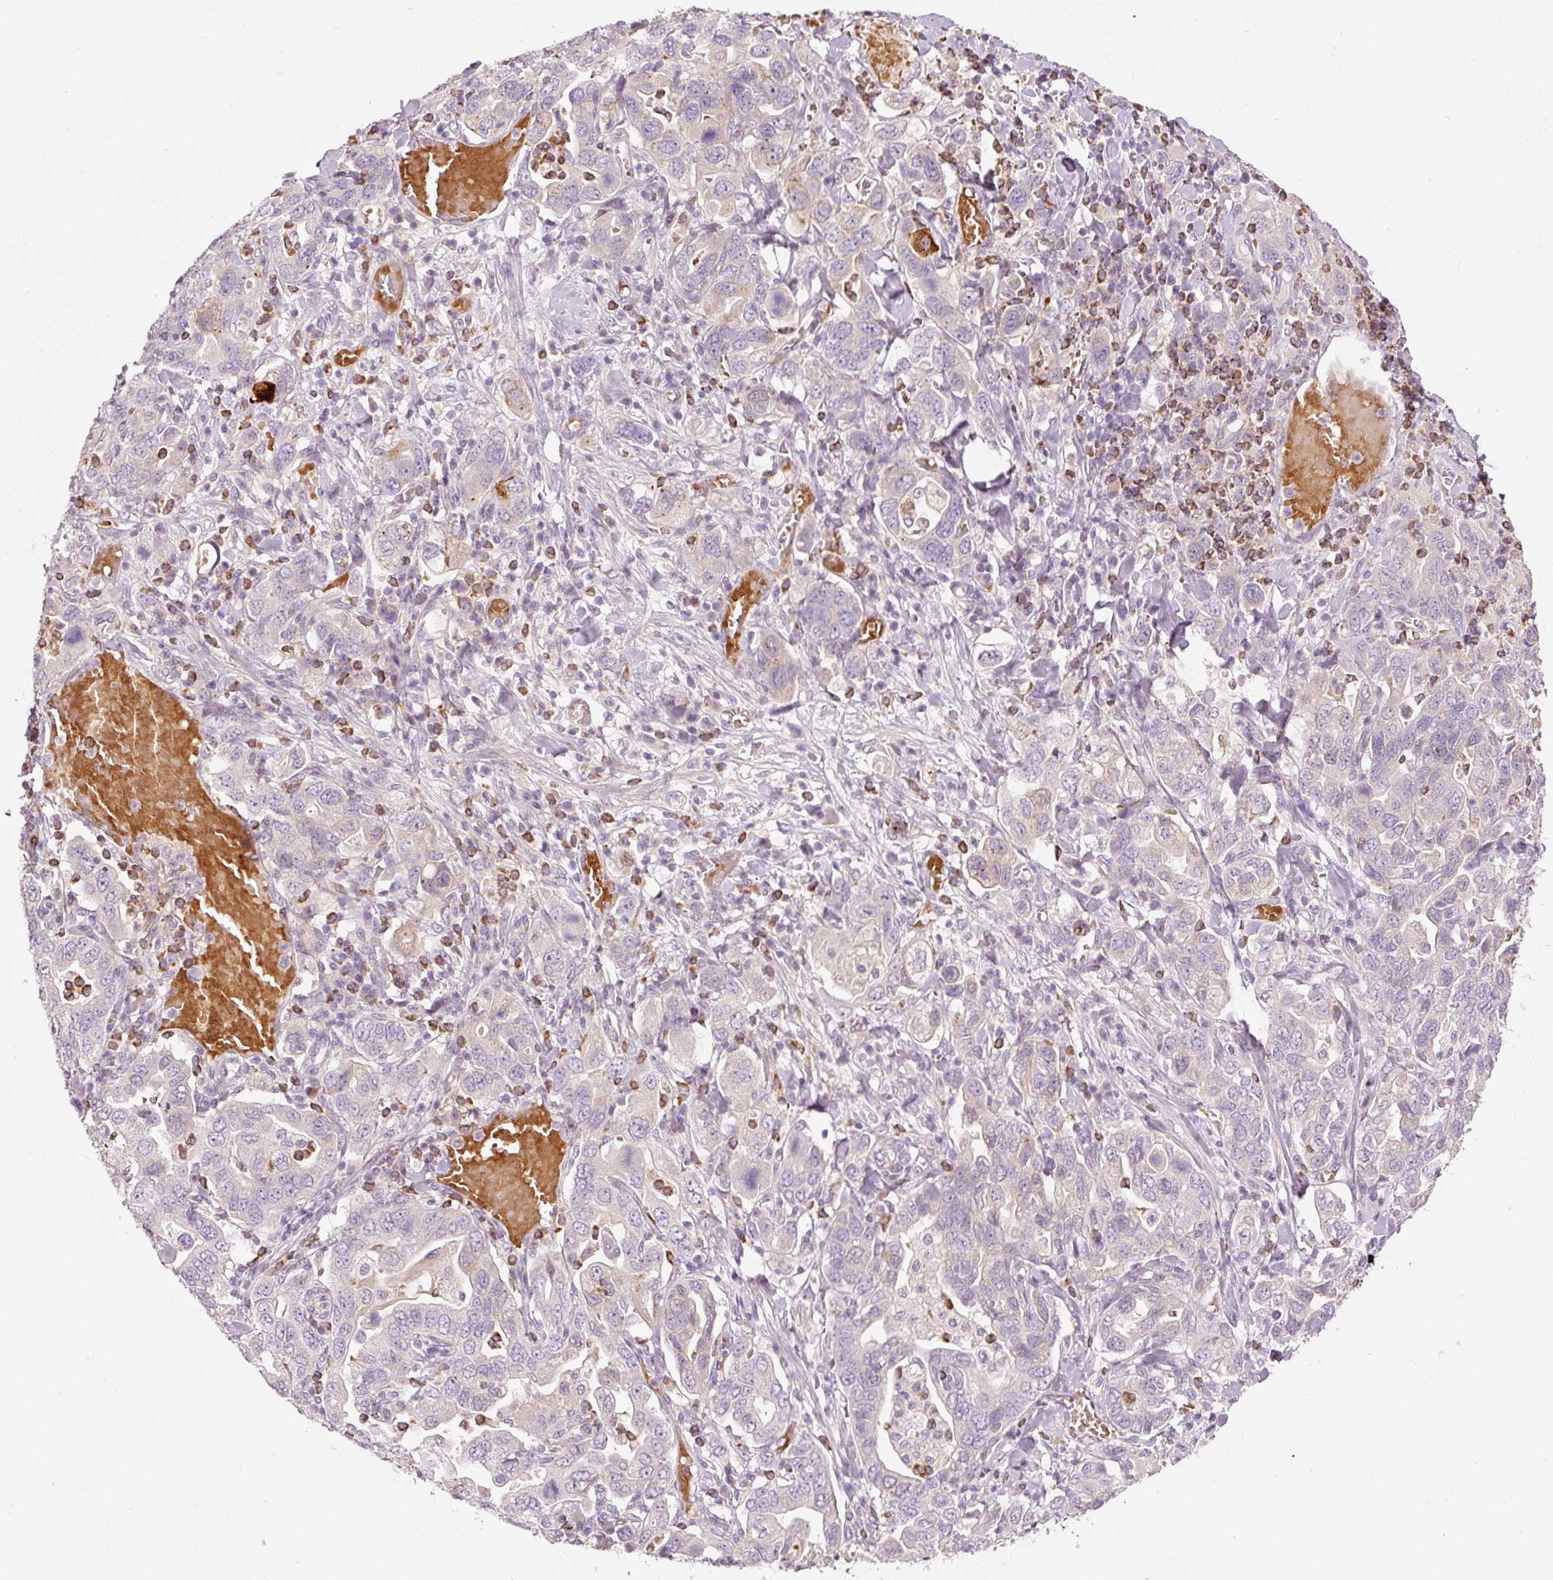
{"staining": {"intensity": "negative", "quantity": "none", "location": "none"}, "tissue": "stomach cancer", "cell_type": "Tumor cells", "image_type": "cancer", "snomed": [{"axis": "morphology", "description": "Adenocarcinoma, NOS"}, {"axis": "topography", "description": "Stomach, upper"}, {"axis": "topography", "description": "Stomach"}], "caption": "Micrograph shows no significant protein expression in tumor cells of stomach cancer (adenocarcinoma). The staining is performed using DAB brown chromogen with nuclei counter-stained in using hematoxylin.", "gene": "KLHL21", "patient": {"sex": "male", "age": 62}}